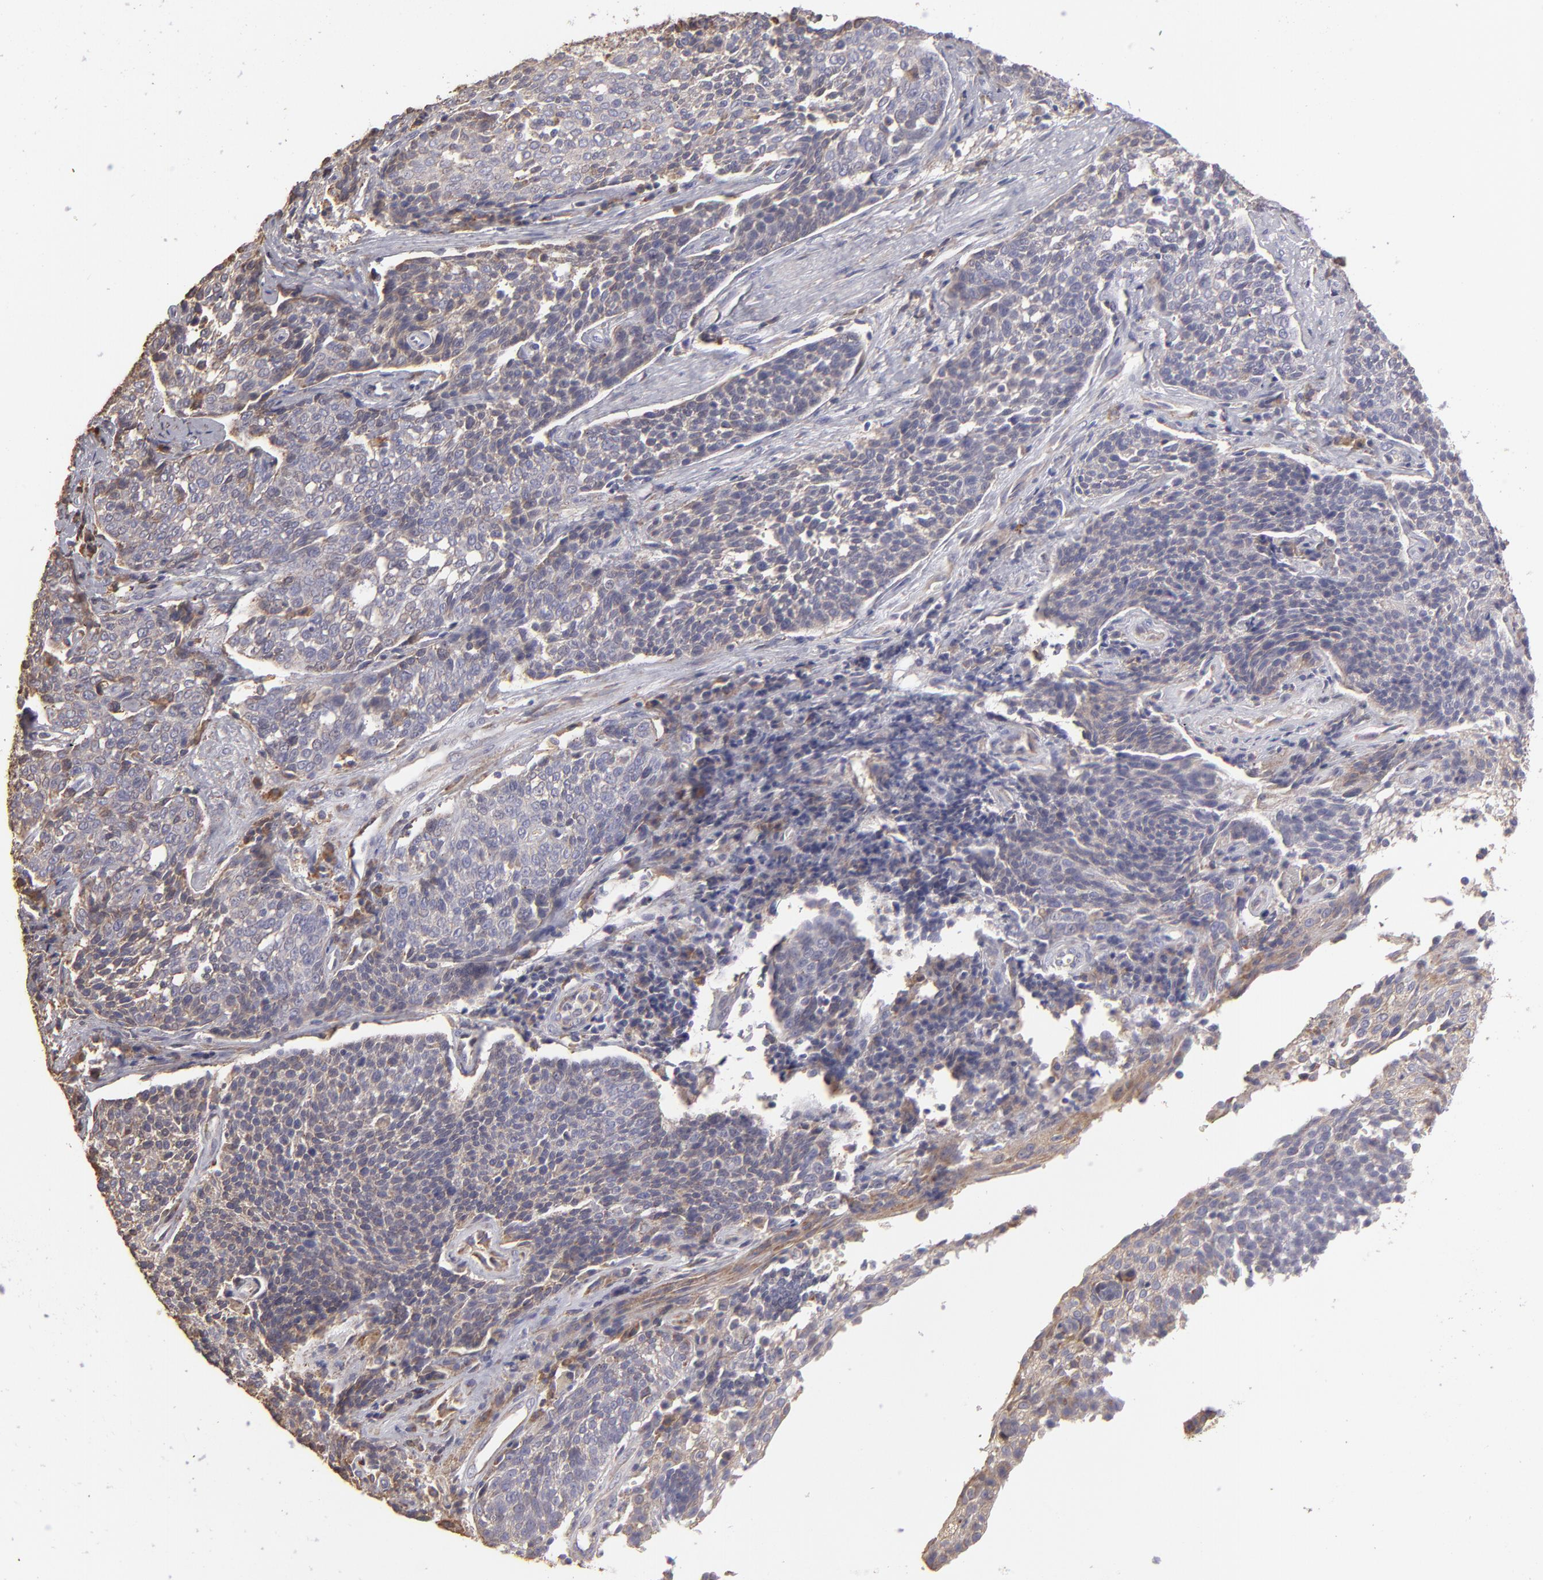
{"staining": {"intensity": "weak", "quantity": "<25%", "location": "cytoplasmic/membranous"}, "tissue": "cervical cancer", "cell_type": "Tumor cells", "image_type": "cancer", "snomed": [{"axis": "morphology", "description": "Squamous cell carcinoma, NOS"}, {"axis": "topography", "description": "Cervix"}], "caption": "DAB (3,3'-diaminobenzidine) immunohistochemical staining of human cervical cancer (squamous cell carcinoma) demonstrates no significant expression in tumor cells.", "gene": "CALR", "patient": {"sex": "female", "age": 34}}